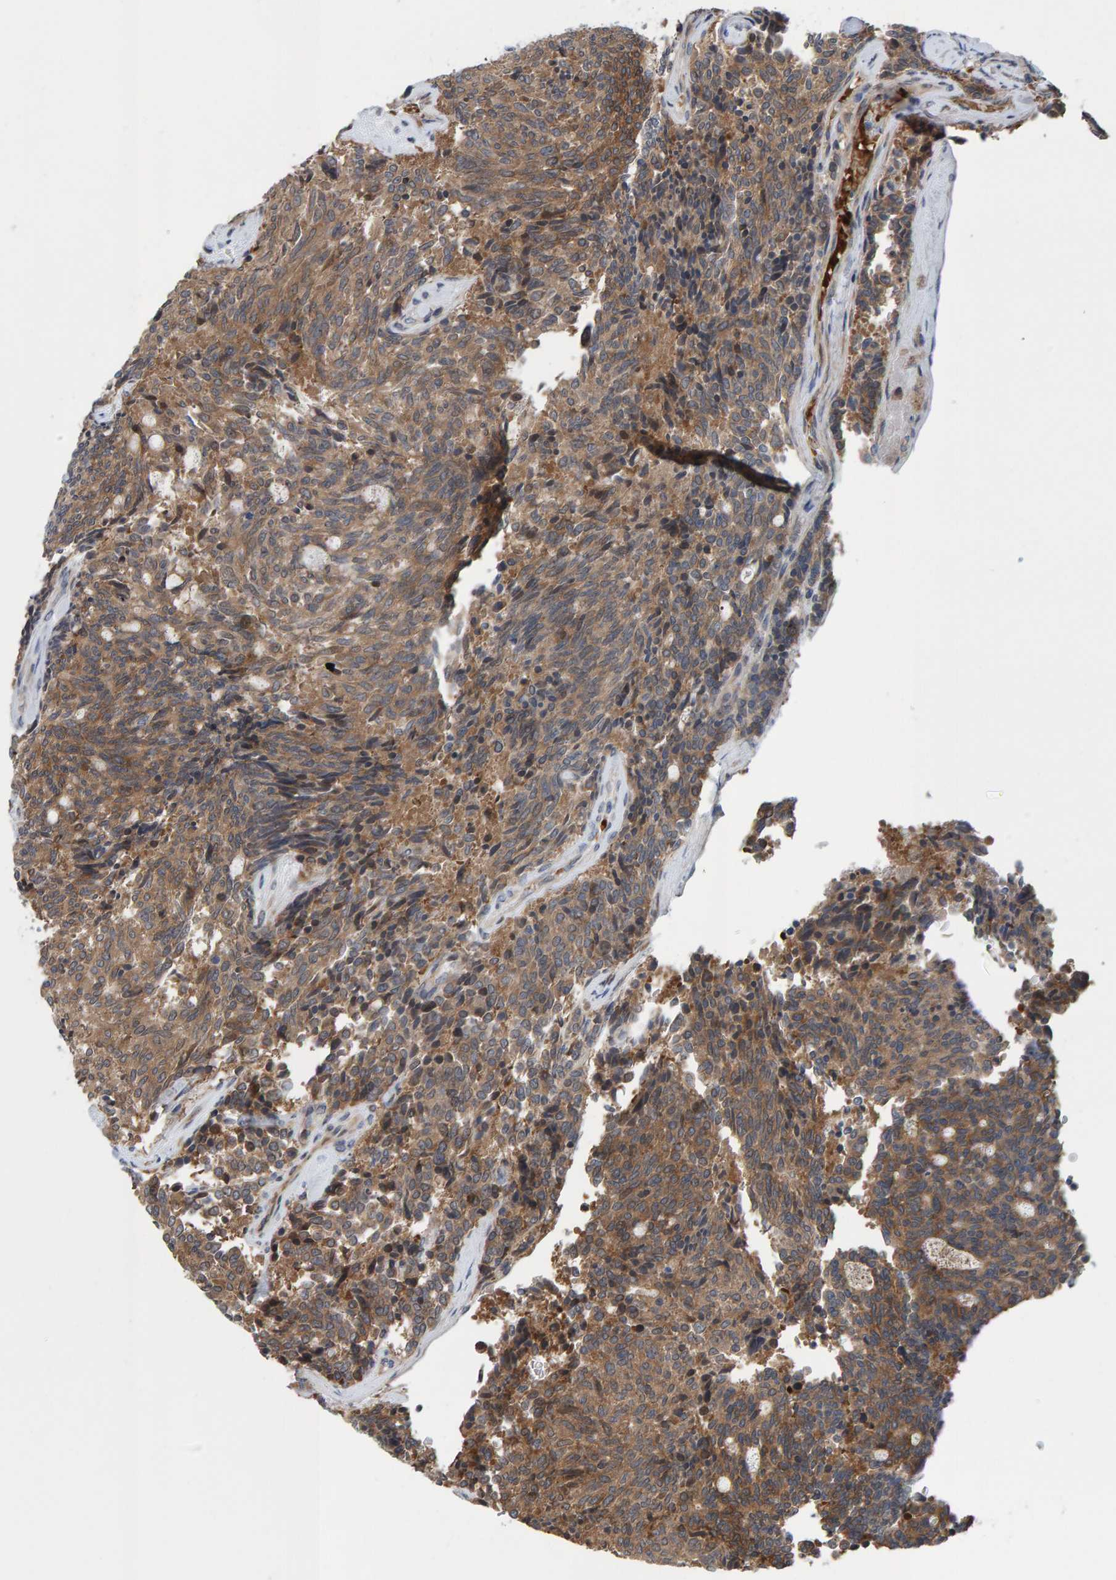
{"staining": {"intensity": "moderate", "quantity": ">75%", "location": "cytoplasmic/membranous"}, "tissue": "carcinoid", "cell_type": "Tumor cells", "image_type": "cancer", "snomed": [{"axis": "morphology", "description": "Carcinoid, malignant, NOS"}, {"axis": "topography", "description": "Pancreas"}], "caption": "Protein expression analysis of human carcinoid reveals moderate cytoplasmic/membranous expression in about >75% of tumor cells. (IHC, brightfield microscopy, high magnification).", "gene": "MFSD6L", "patient": {"sex": "female", "age": 54}}